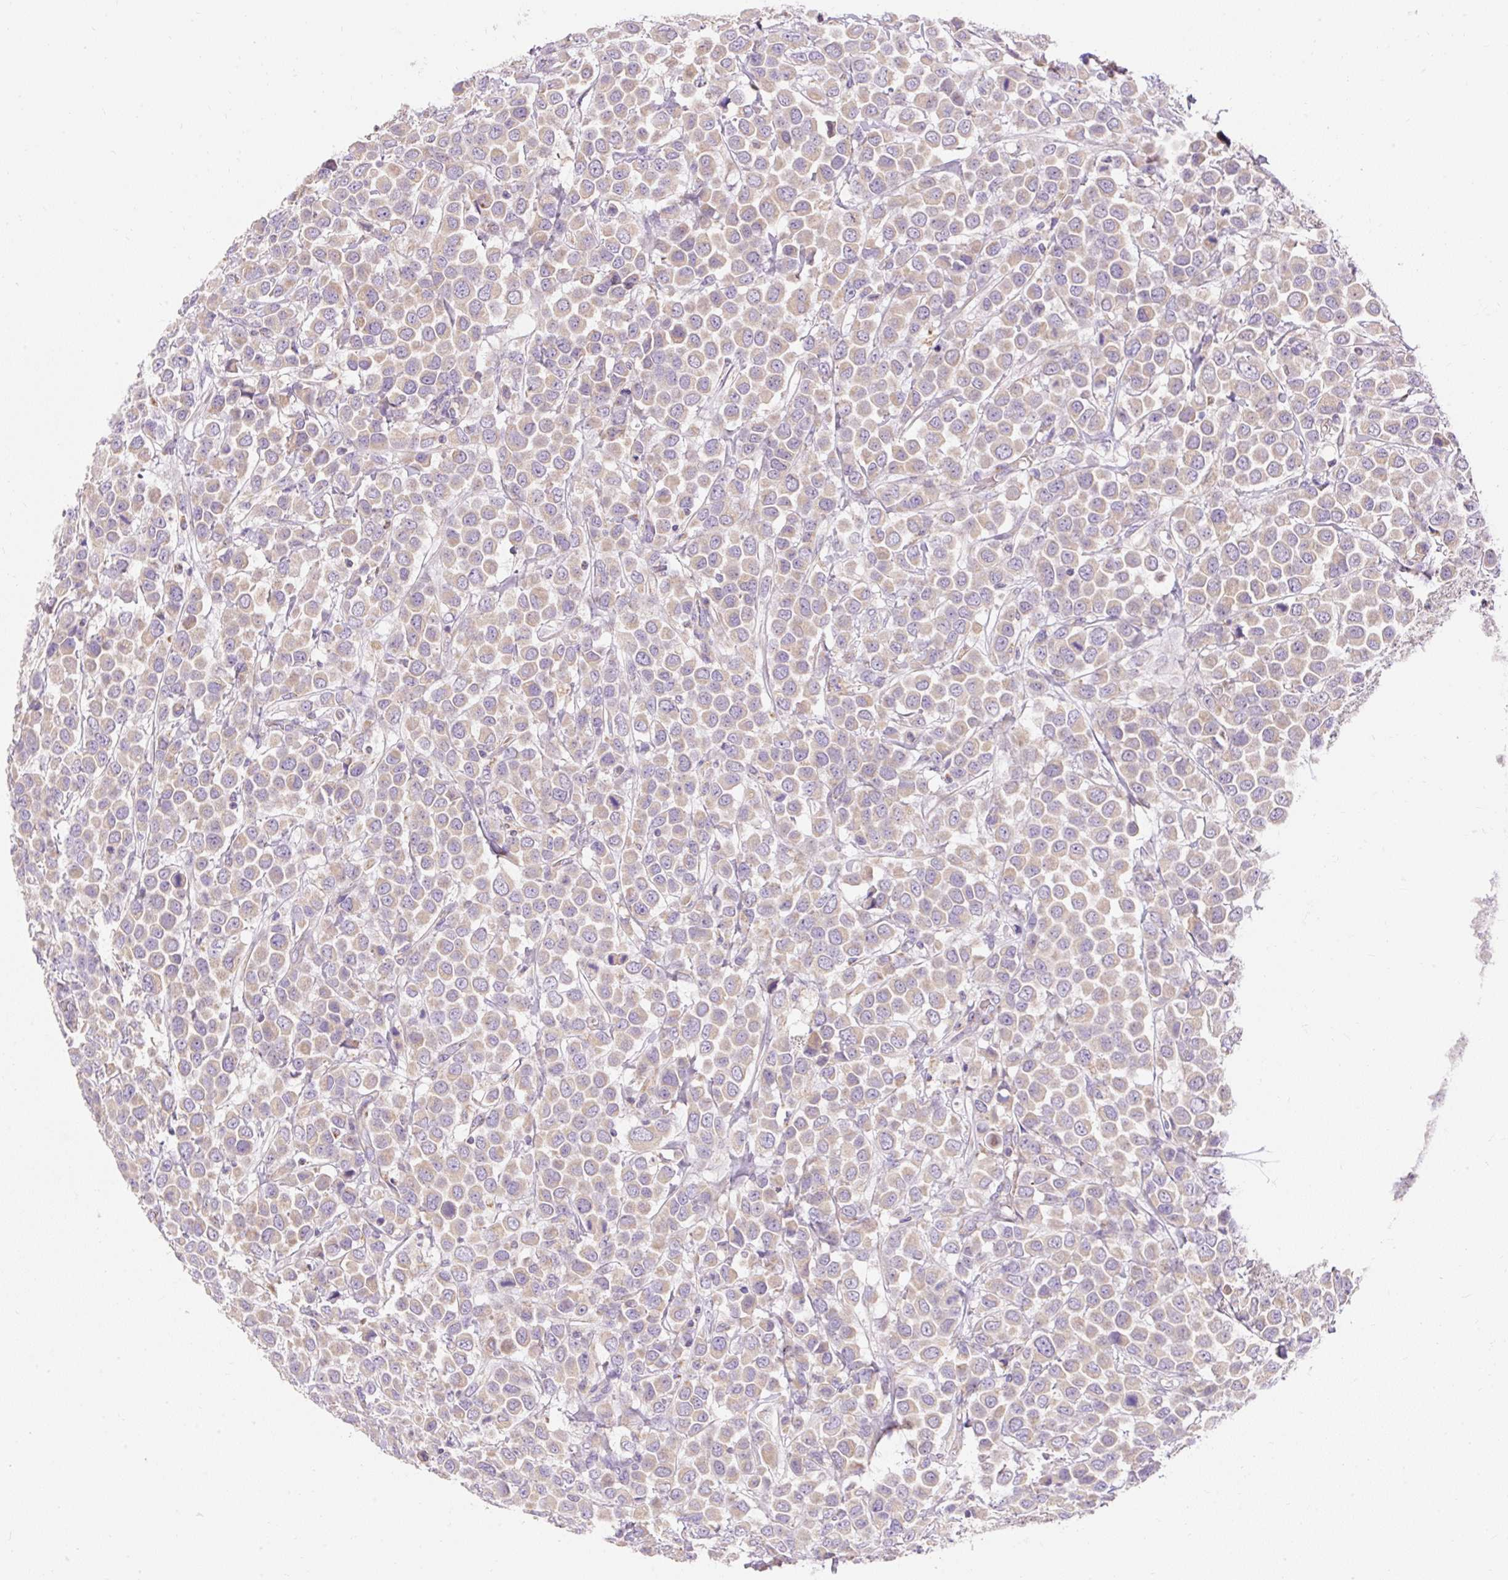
{"staining": {"intensity": "weak", "quantity": "25%-75%", "location": "cytoplasmic/membranous"}, "tissue": "breast cancer", "cell_type": "Tumor cells", "image_type": "cancer", "snomed": [{"axis": "morphology", "description": "Duct carcinoma"}, {"axis": "topography", "description": "Breast"}], "caption": "Human breast cancer (intraductal carcinoma) stained with a brown dye exhibits weak cytoplasmic/membranous positive expression in approximately 25%-75% of tumor cells.", "gene": "PMAIP1", "patient": {"sex": "female", "age": 61}}